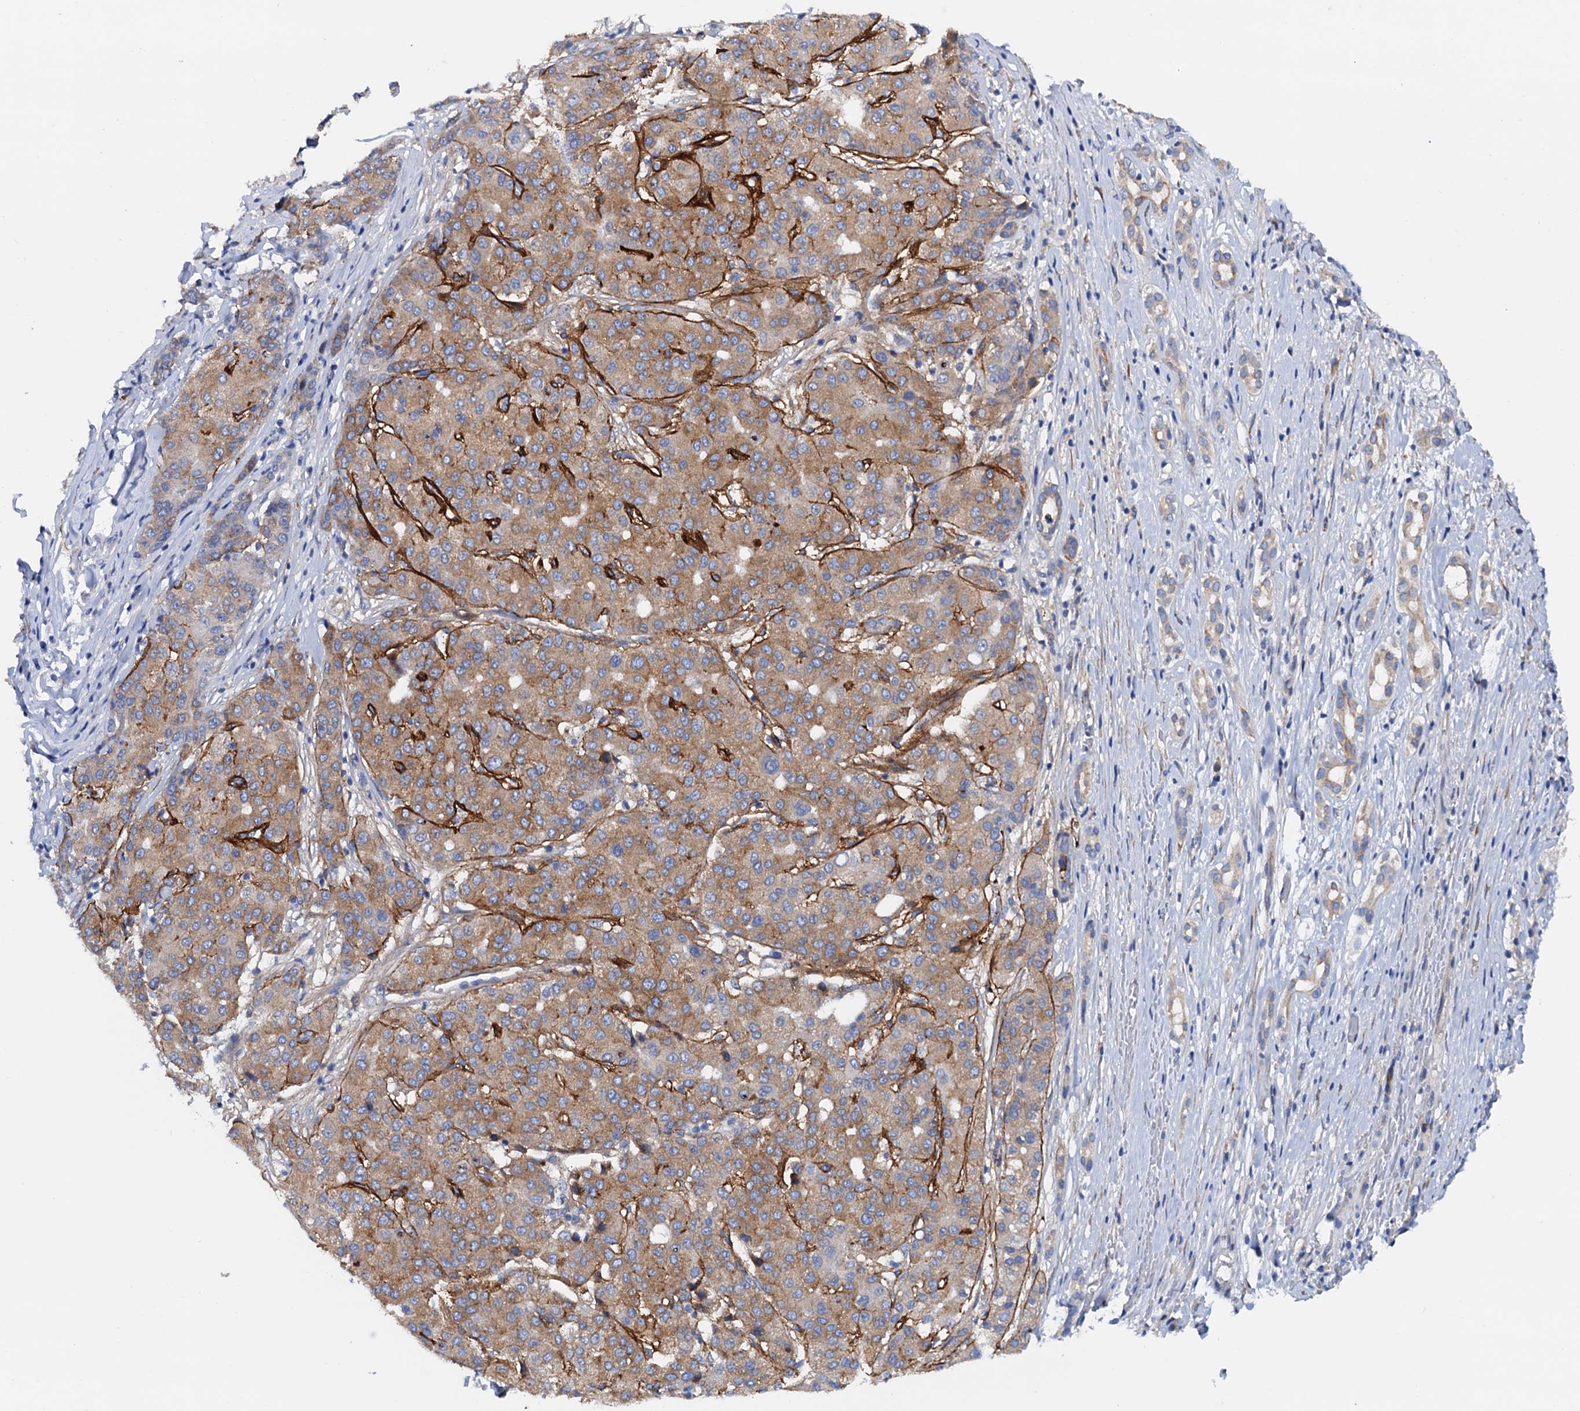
{"staining": {"intensity": "moderate", "quantity": ">75%", "location": "cytoplasmic/membranous"}, "tissue": "liver cancer", "cell_type": "Tumor cells", "image_type": "cancer", "snomed": [{"axis": "morphology", "description": "Carcinoma, Hepatocellular, NOS"}, {"axis": "topography", "description": "Liver"}], "caption": "Tumor cells demonstrate medium levels of moderate cytoplasmic/membranous staining in approximately >75% of cells in liver cancer.", "gene": "RASSF9", "patient": {"sex": "male", "age": 65}}